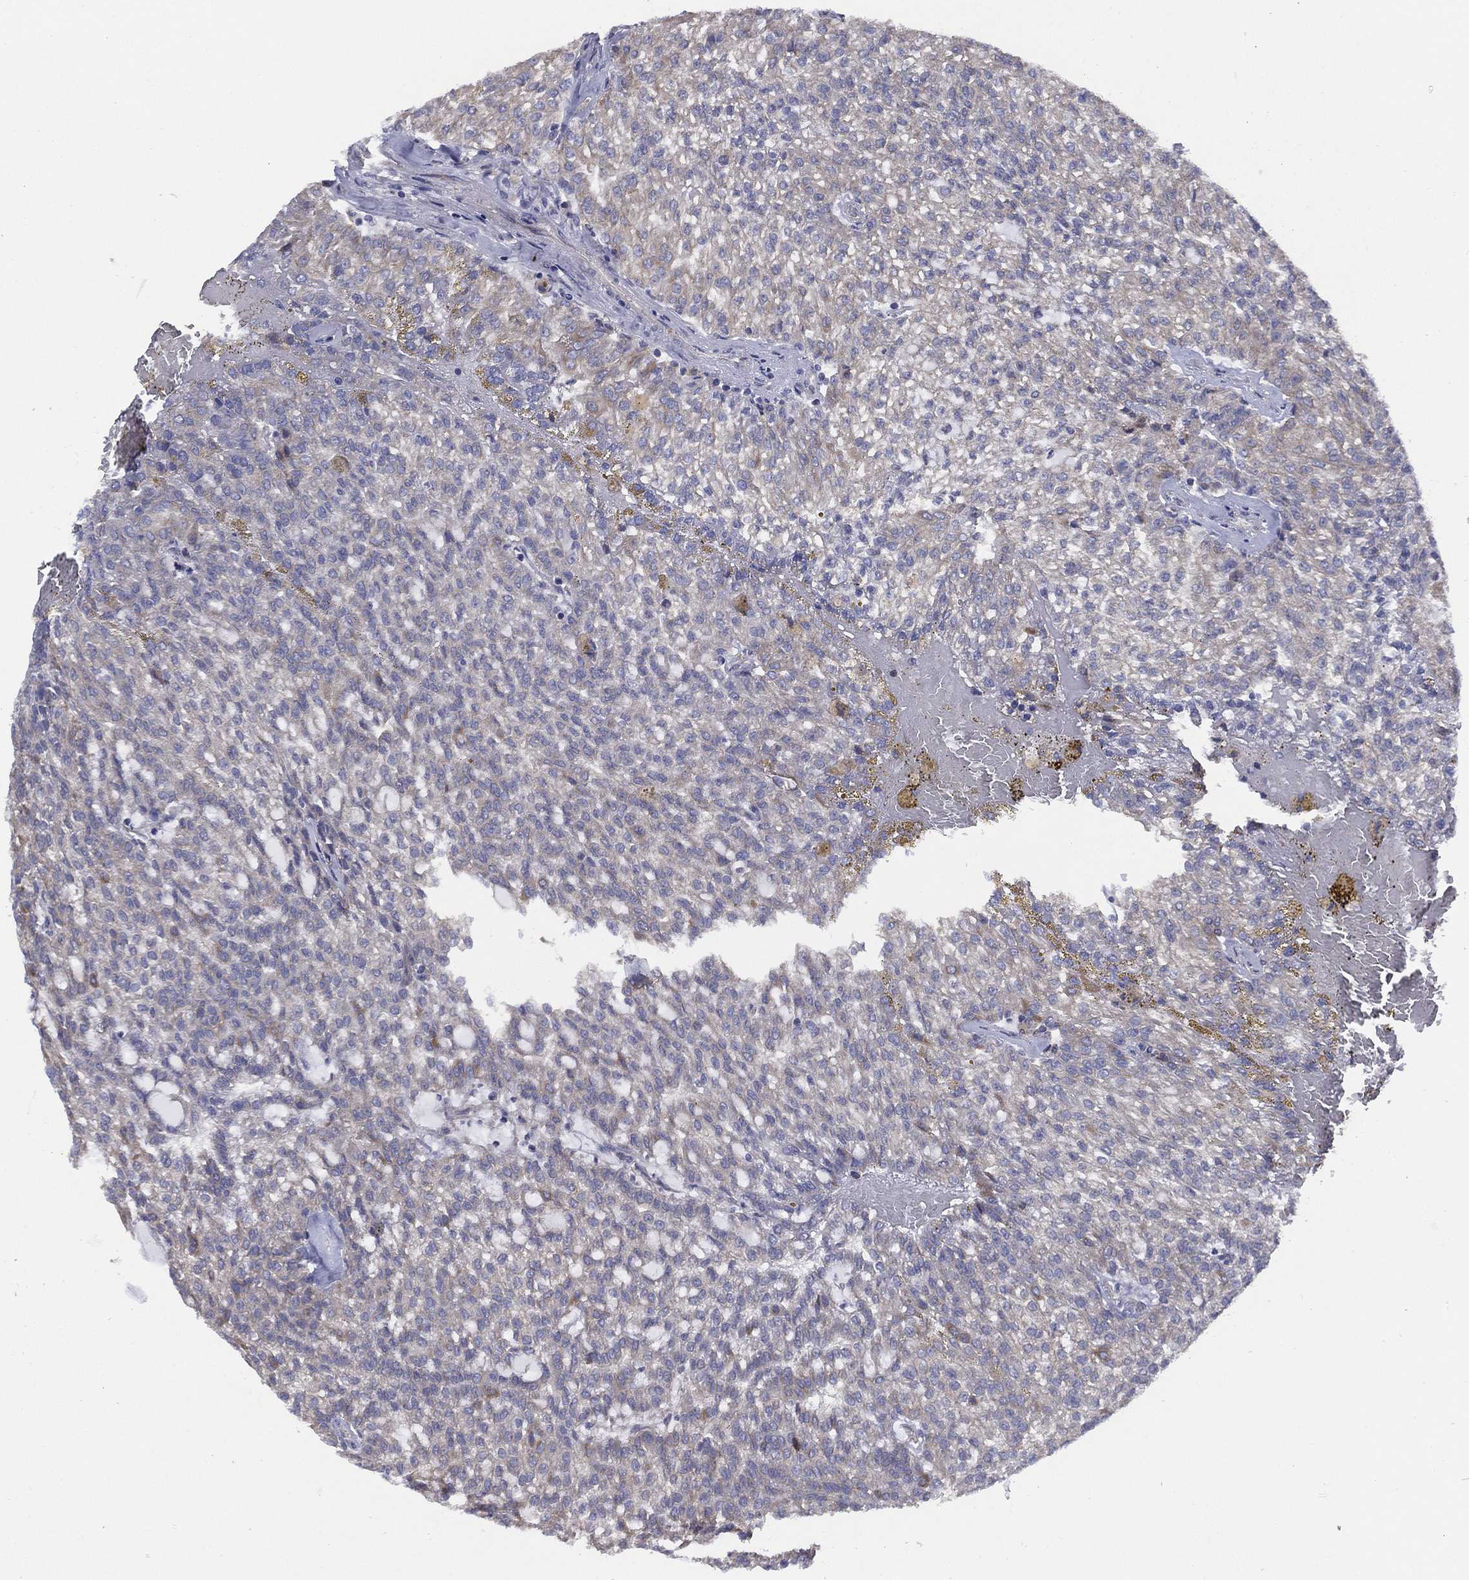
{"staining": {"intensity": "negative", "quantity": "none", "location": "none"}, "tissue": "renal cancer", "cell_type": "Tumor cells", "image_type": "cancer", "snomed": [{"axis": "morphology", "description": "Adenocarcinoma, NOS"}, {"axis": "topography", "description": "Kidney"}], "caption": "A micrograph of renal adenocarcinoma stained for a protein exhibits no brown staining in tumor cells. (DAB immunohistochemistry (IHC), high magnification).", "gene": "ZNF223", "patient": {"sex": "male", "age": 63}}